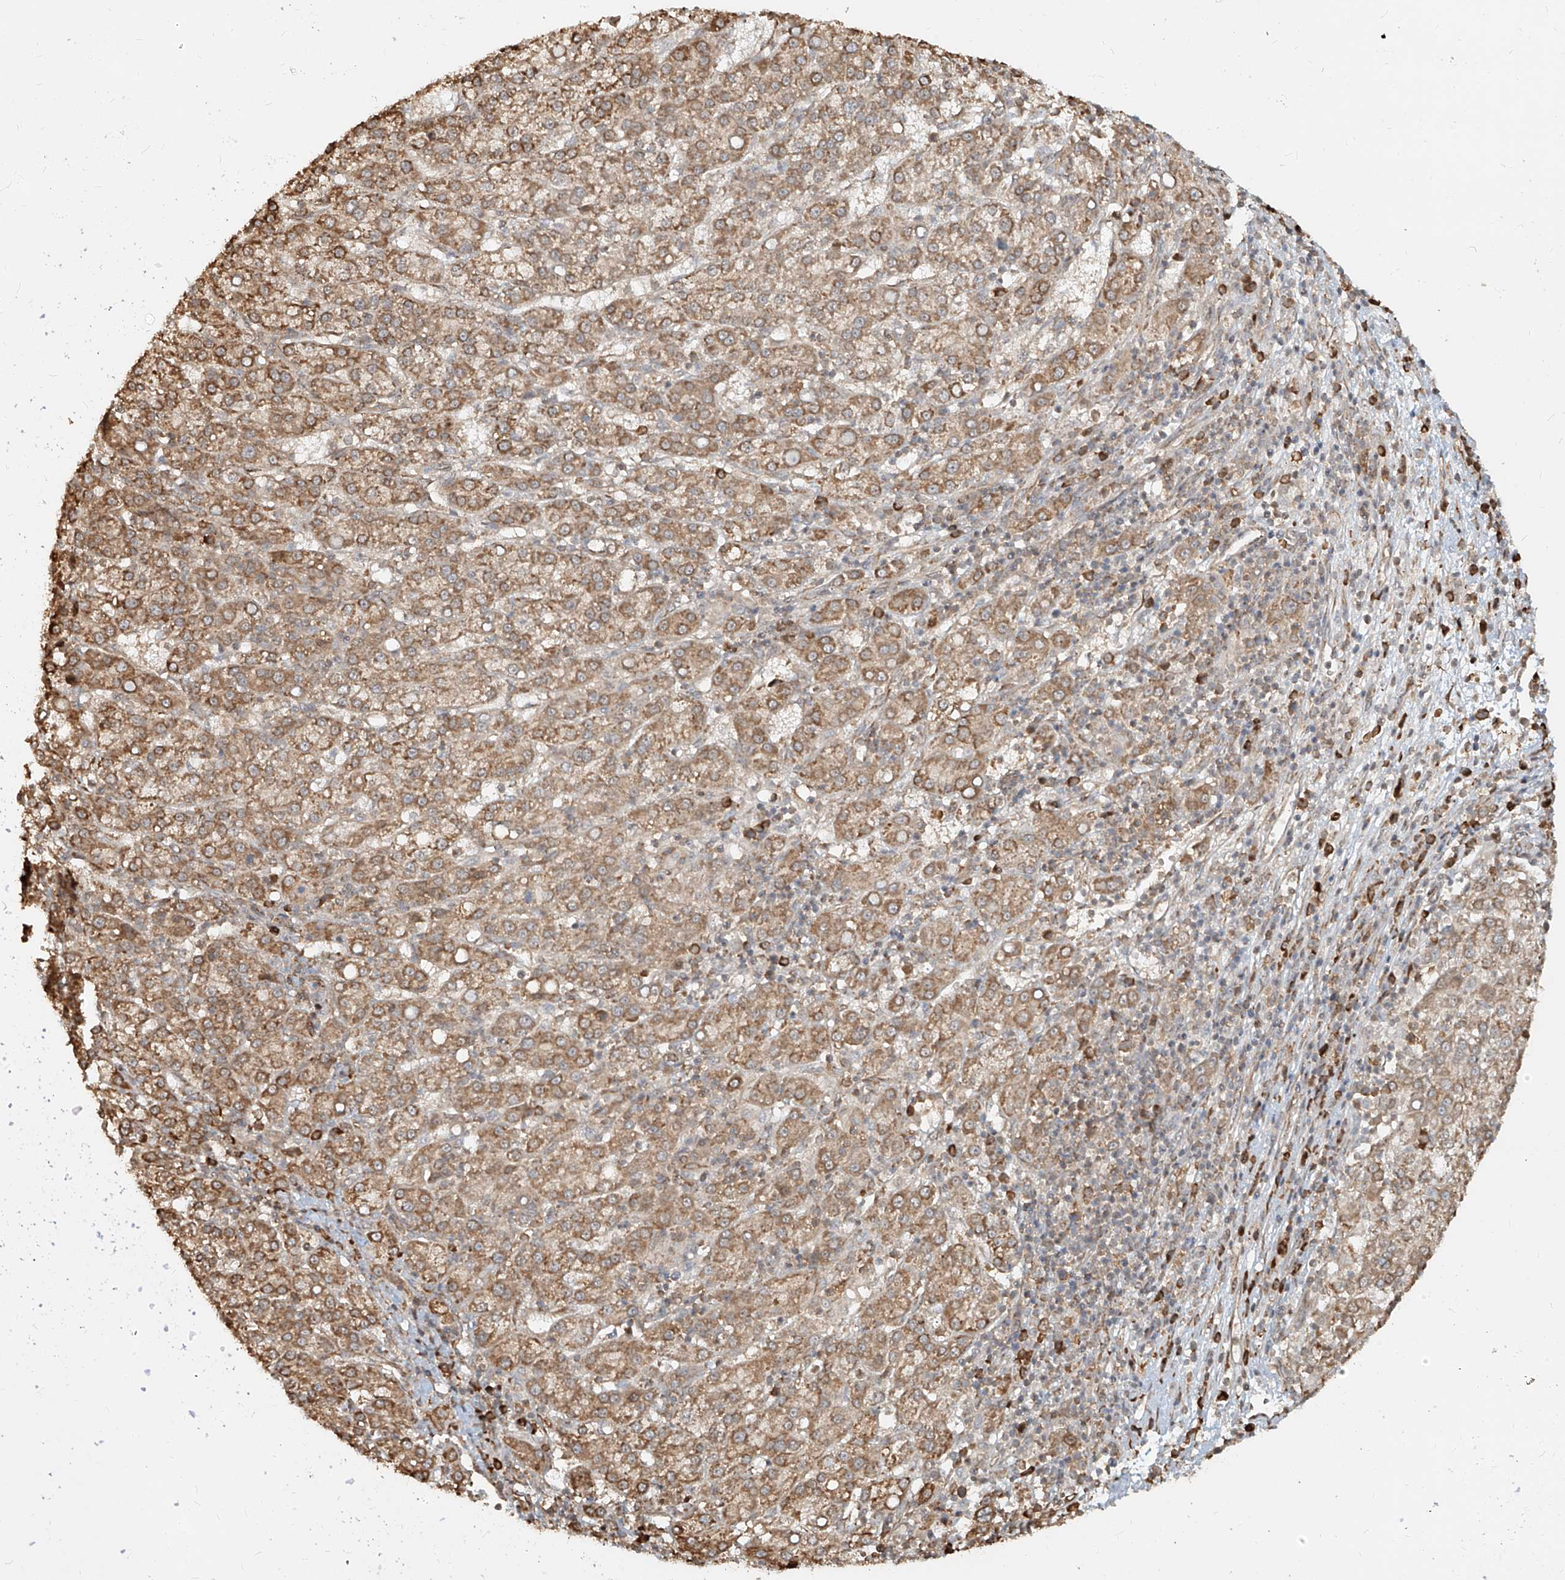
{"staining": {"intensity": "moderate", "quantity": ">75%", "location": "cytoplasmic/membranous"}, "tissue": "liver cancer", "cell_type": "Tumor cells", "image_type": "cancer", "snomed": [{"axis": "morphology", "description": "Carcinoma, Hepatocellular, NOS"}, {"axis": "topography", "description": "Liver"}], "caption": "Protein positivity by IHC shows moderate cytoplasmic/membranous expression in approximately >75% of tumor cells in hepatocellular carcinoma (liver).", "gene": "UBE2K", "patient": {"sex": "female", "age": 58}}